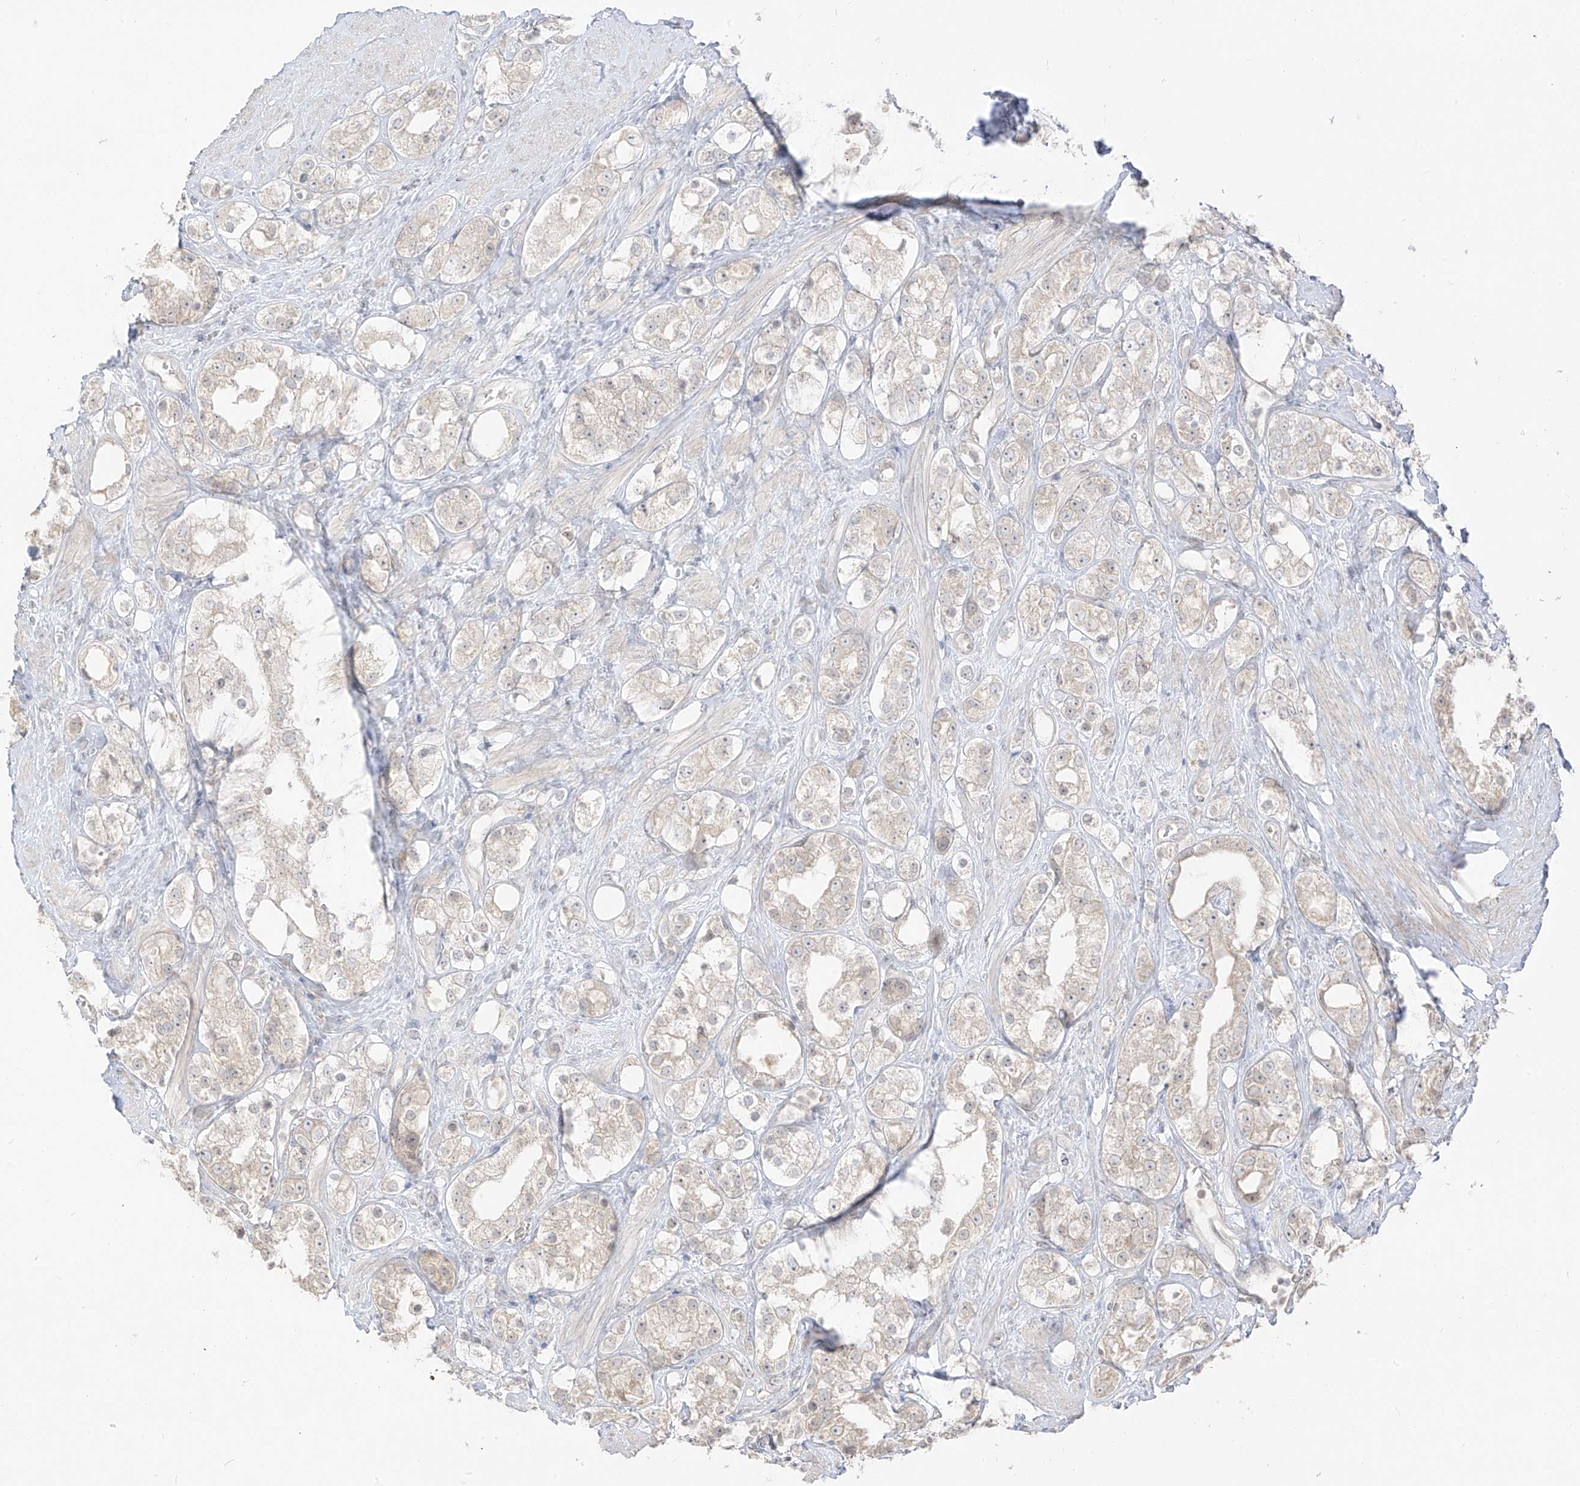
{"staining": {"intensity": "weak", "quantity": "<25%", "location": "cytoplasmic/membranous"}, "tissue": "prostate cancer", "cell_type": "Tumor cells", "image_type": "cancer", "snomed": [{"axis": "morphology", "description": "Adenocarcinoma, NOS"}, {"axis": "topography", "description": "Prostate"}], "caption": "This is a histopathology image of IHC staining of prostate cancer, which shows no staining in tumor cells.", "gene": "LIPT1", "patient": {"sex": "male", "age": 79}}